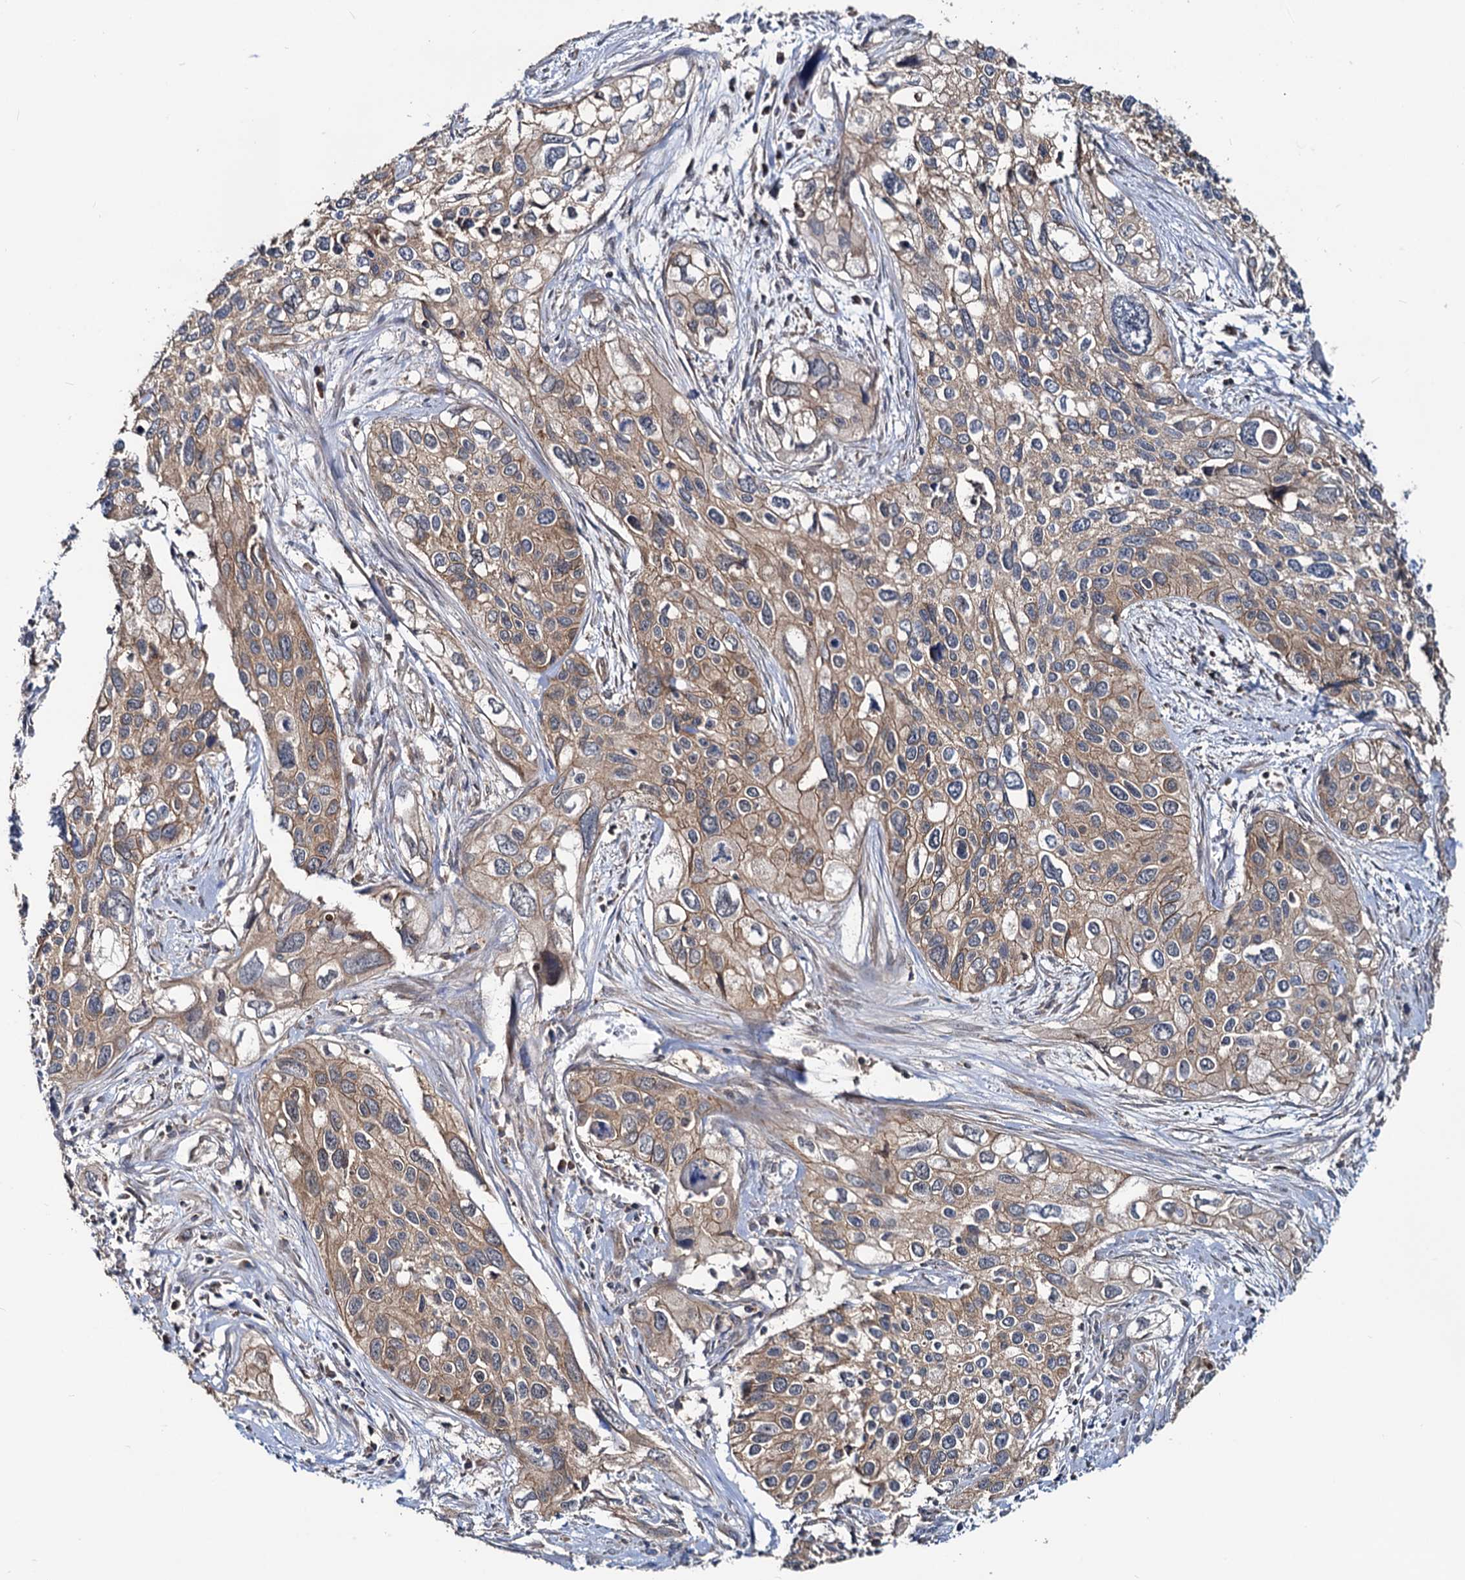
{"staining": {"intensity": "weak", "quantity": "25%-75%", "location": "cytoplasmic/membranous"}, "tissue": "cervical cancer", "cell_type": "Tumor cells", "image_type": "cancer", "snomed": [{"axis": "morphology", "description": "Squamous cell carcinoma, NOS"}, {"axis": "topography", "description": "Cervix"}], "caption": "IHC image of neoplastic tissue: cervical squamous cell carcinoma stained using immunohistochemistry (IHC) shows low levels of weak protein expression localized specifically in the cytoplasmic/membranous of tumor cells, appearing as a cytoplasmic/membranous brown color.", "gene": "IDI1", "patient": {"sex": "female", "age": 55}}